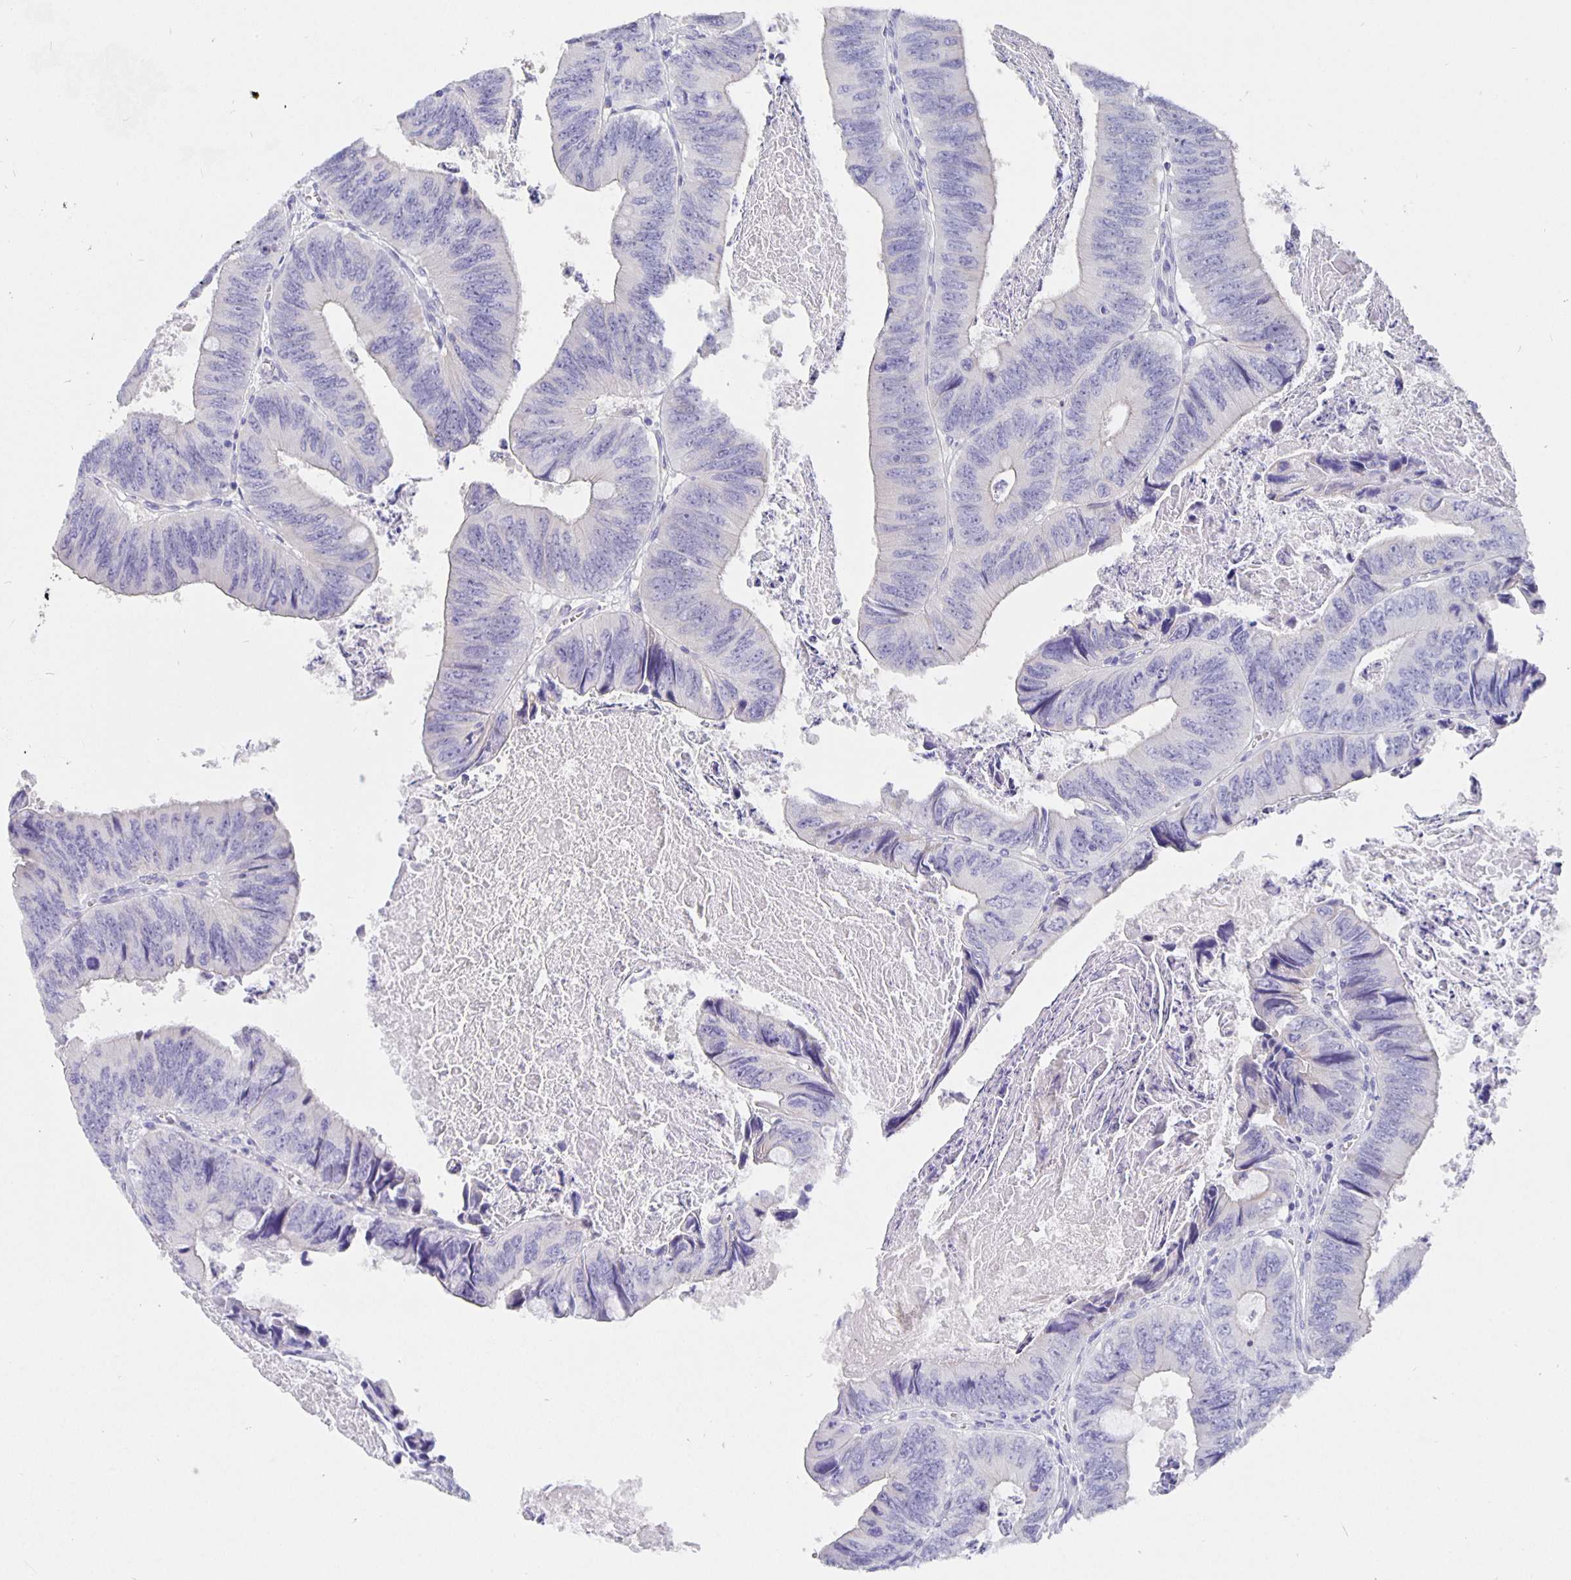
{"staining": {"intensity": "negative", "quantity": "none", "location": "none"}, "tissue": "colorectal cancer", "cell_type": "Tumor cells", "image_type": "cancer", "snomed": [{"axis": "morphology", "description": "Adenocarcinoma, NOS"}, {"axis": "topography", "description": "Colon"}], "caption": "Adenocarcinoma (colorectal) was stained to show a protein in brown. There is no significant staining in tumor cells. The staining is performed using DAB brown chromogen with nuclei counter-stained in using hematoxylin.", "gene": "CFAP74", "patient": {"sex": "female", "age": 84}}